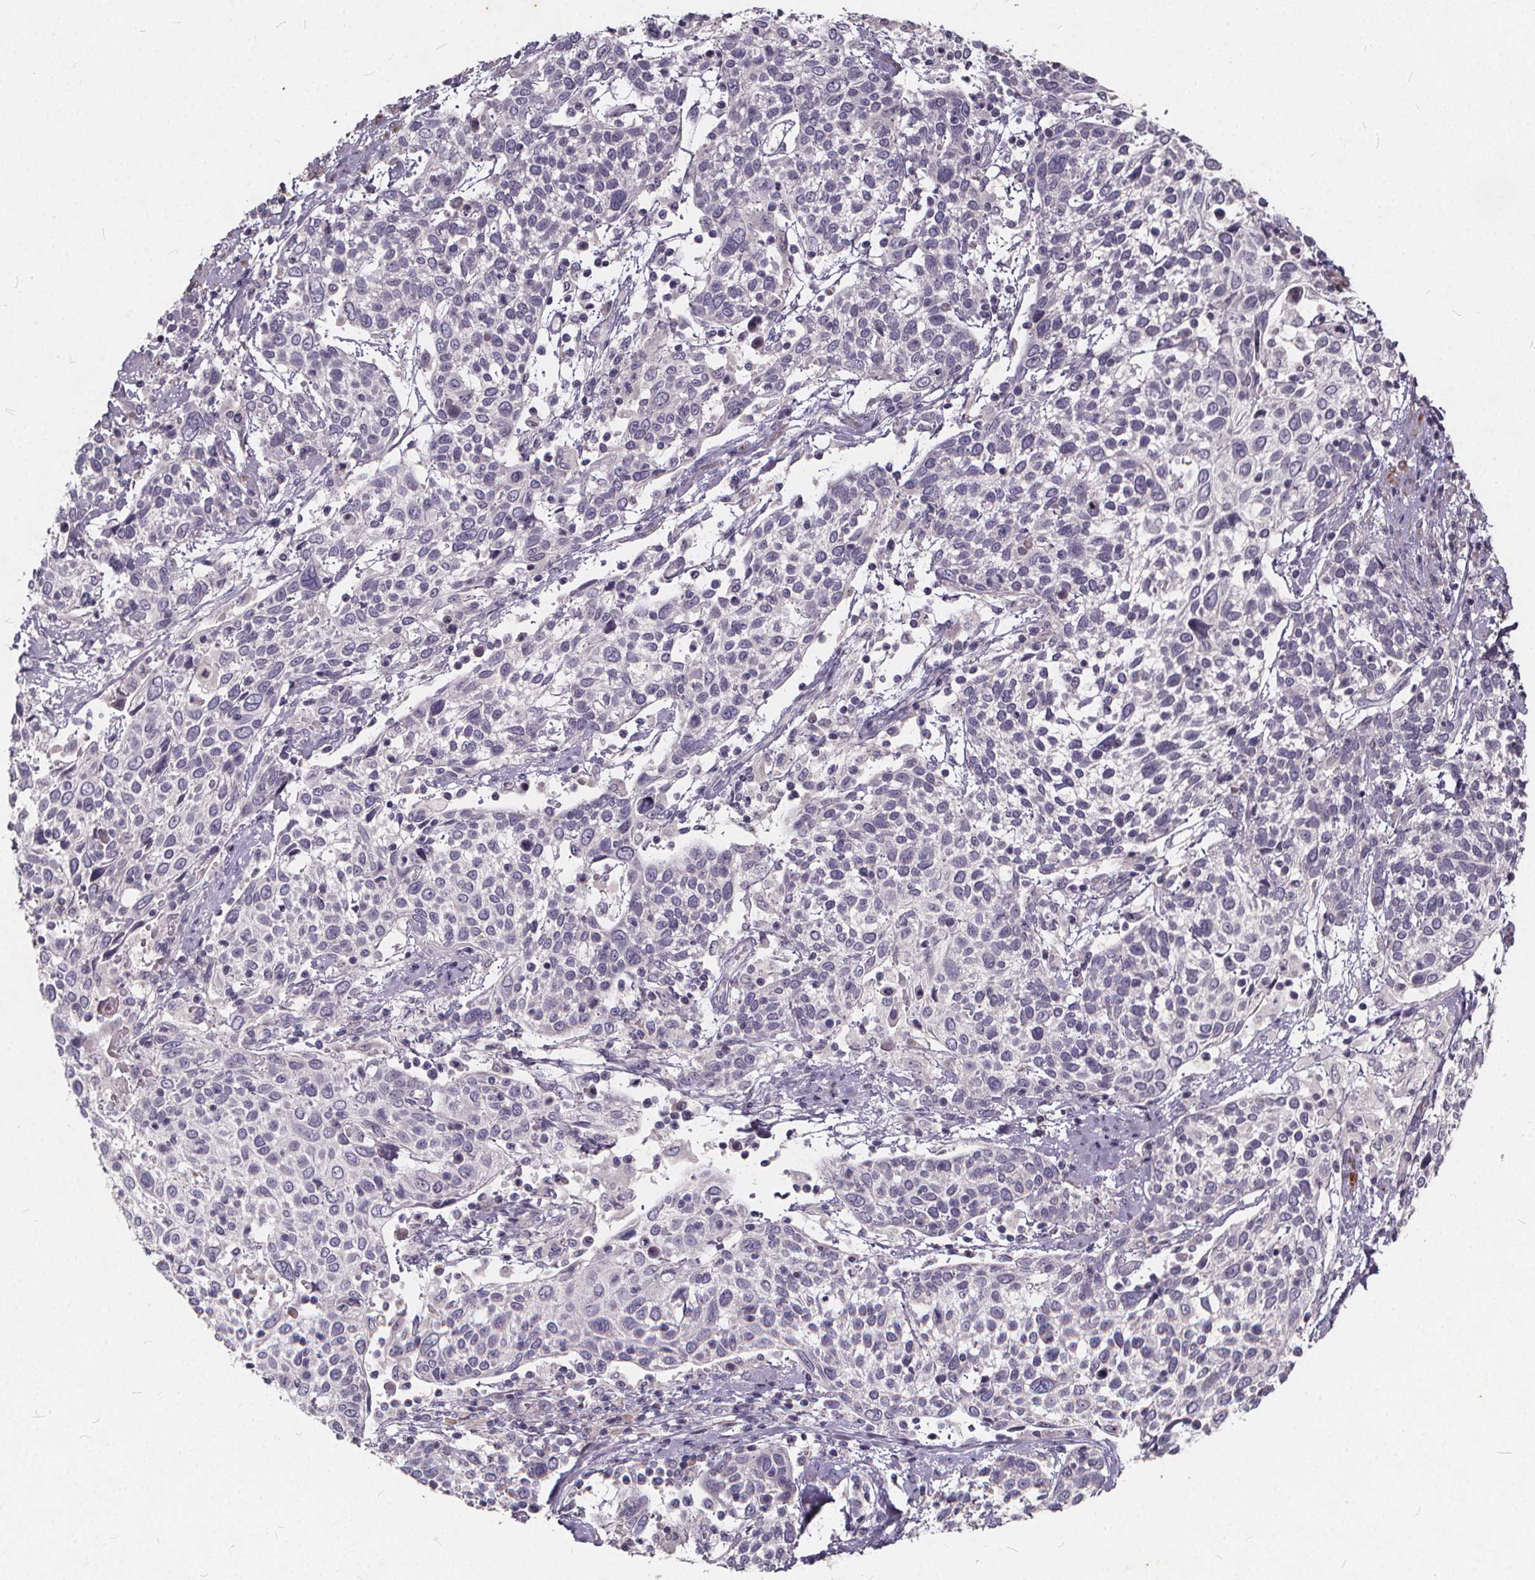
{"staining": {"intensity": "negative", "quantity": "none", "location": "none"}, "tissue": "cervical cancer", "cell_type": "Tumor cells", "image_type": "cancer", "snomed": [{"axis": "morphology", "description": "Squamous cell carcinoma, NOS"}, {"axis": "topography", "description": "Cervix"}], "caption": "Immunohistochemistry (IHC) of human squamous cell carcinoma (cervical) demonstrates no positivity in tumor cells.", "gene": "TSPAN14", "patient": {"sex": "female", "age": 61}}